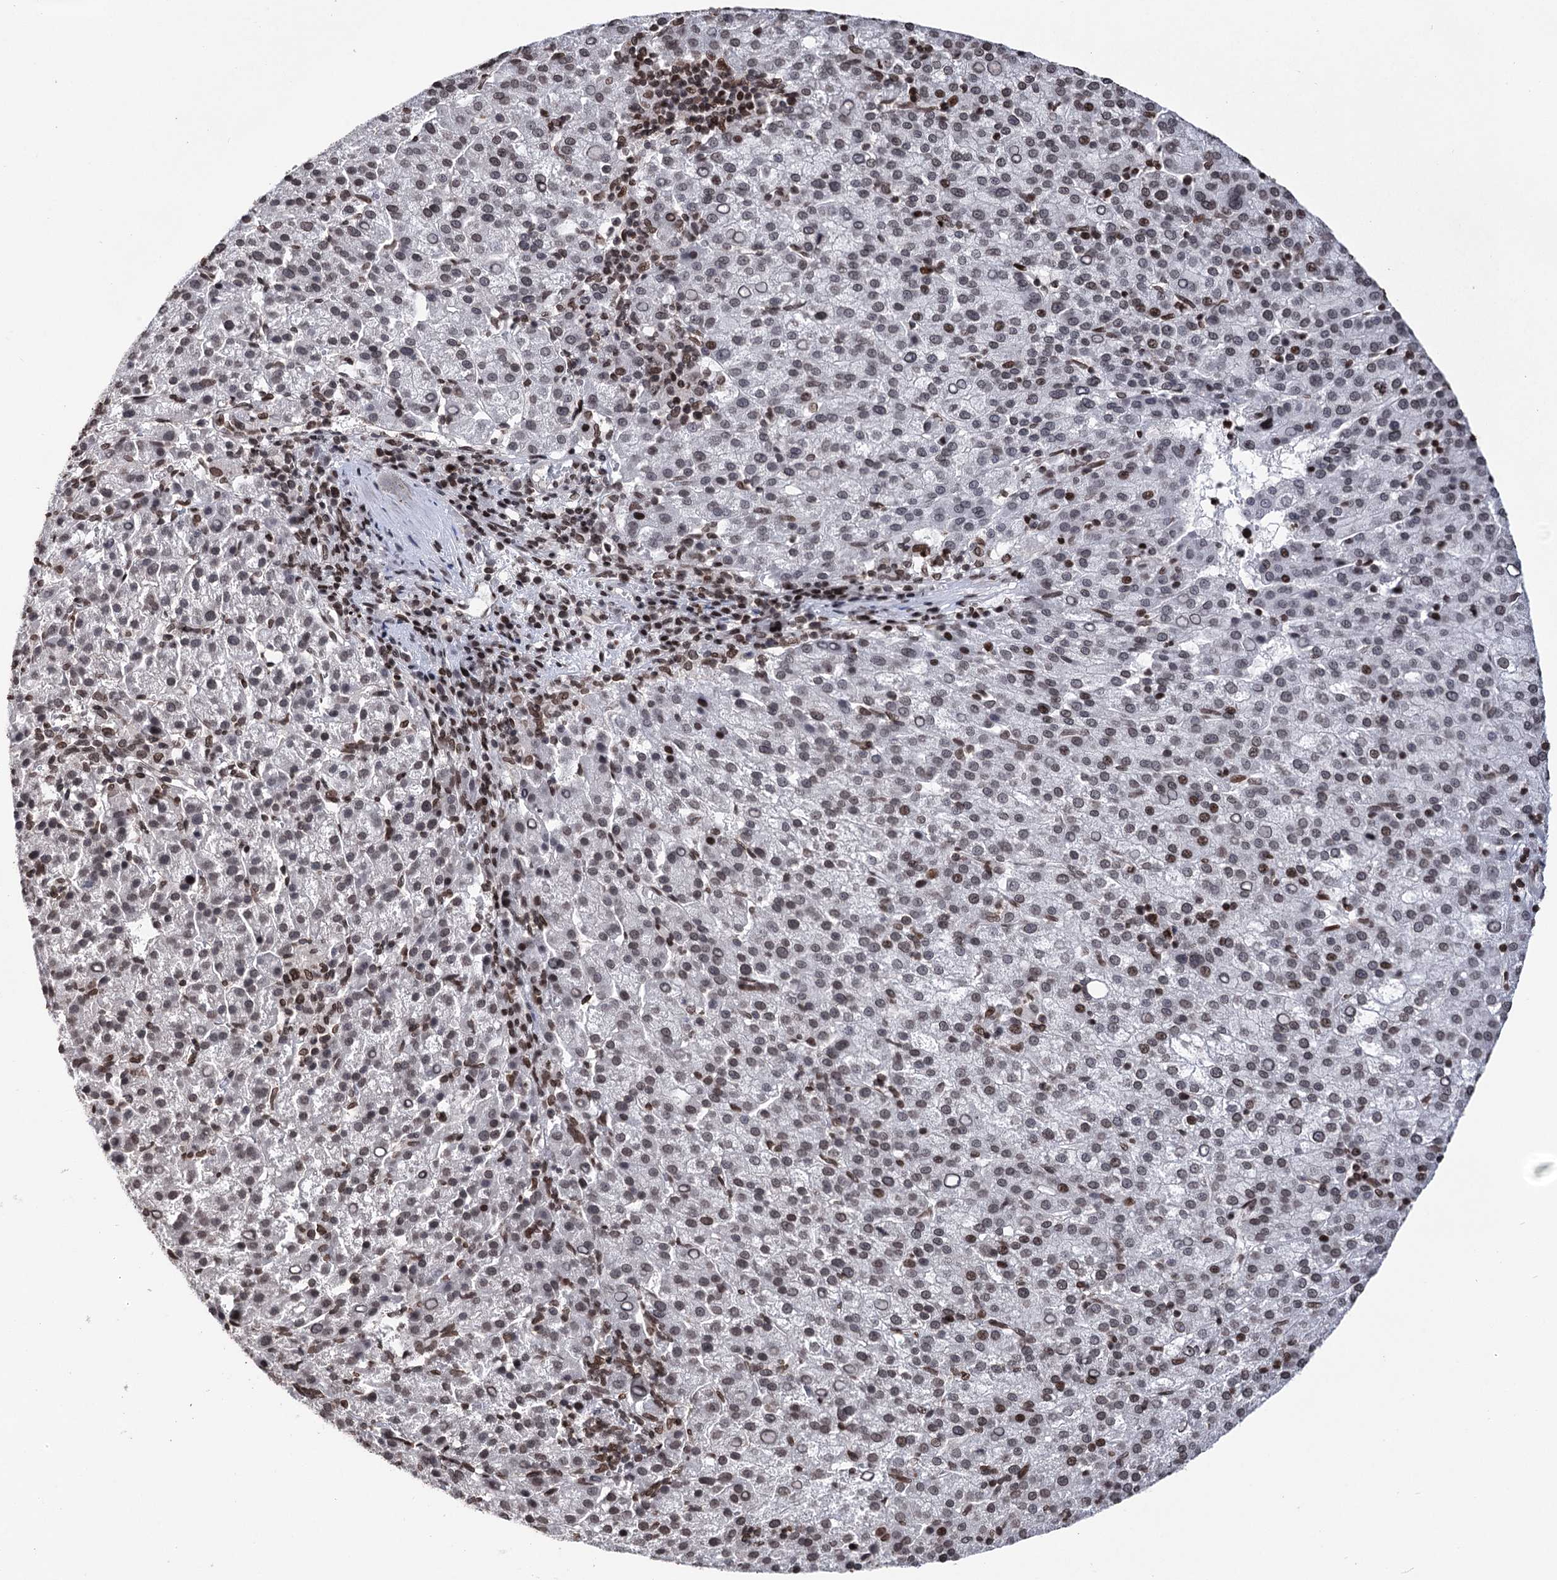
{"staining": {"intensity": "weak", "quantity": "25%-75%", "location": "nuclear"}, "tissue": "liver cancer", "cell_type": "Tumor cells", "image_type": "cancer", "snomed": [{"axis": "morphology", "description": "Carcinoma, Hepatocellular, NOS"}, {"axis": "topography", "description": "Liver"}], "caption": "Tumor cells show low levels of weak nuclear expression in approximately 25%-75% of cells in hepatocellular carcinoma (liver).", "gene": "CCDC77", "patient": {"sex": "female", "age": 58}}